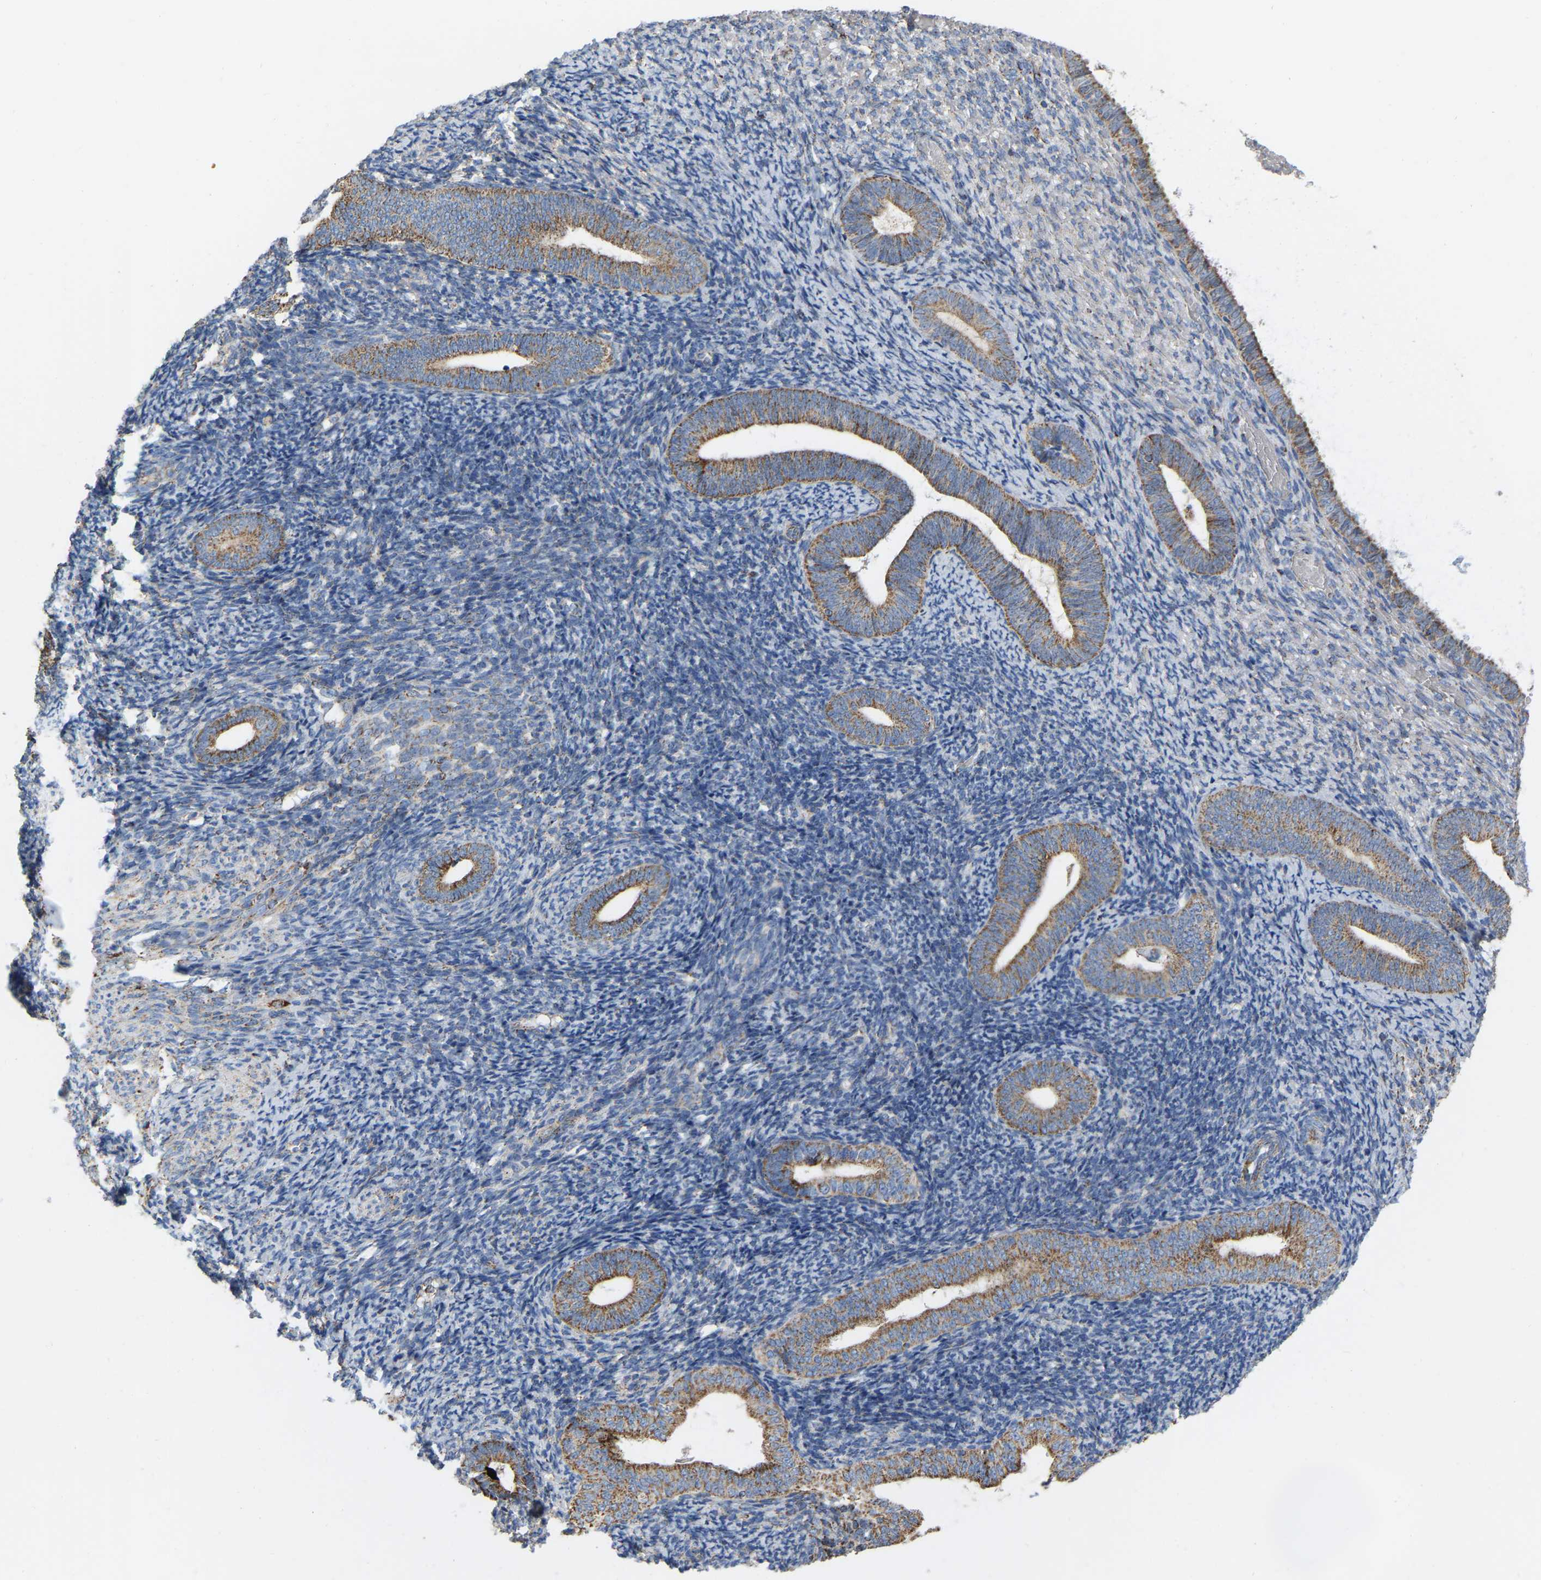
{"staining": {"intensity": "weak", "quantity": "<25%", "location": "cytoplasmic/membranous"}, "tissue": "endometrium", "cell_type": "Cells in endometrial stroma", "image_type": "normal", "snomed": [{"axis": "morphology", "description": "Normal tissue, NOS"}, {"axis": "topography", "description": "Endometrium"}], "caption": "IHC histopathology image of unremarkable endometrium stained for a protein (brown), which displays no expression in cells in endometrial stroma. Nuclei are stained in blue.", "gene": "CBLB", "patient": {"sex": "female", "age": 66}}